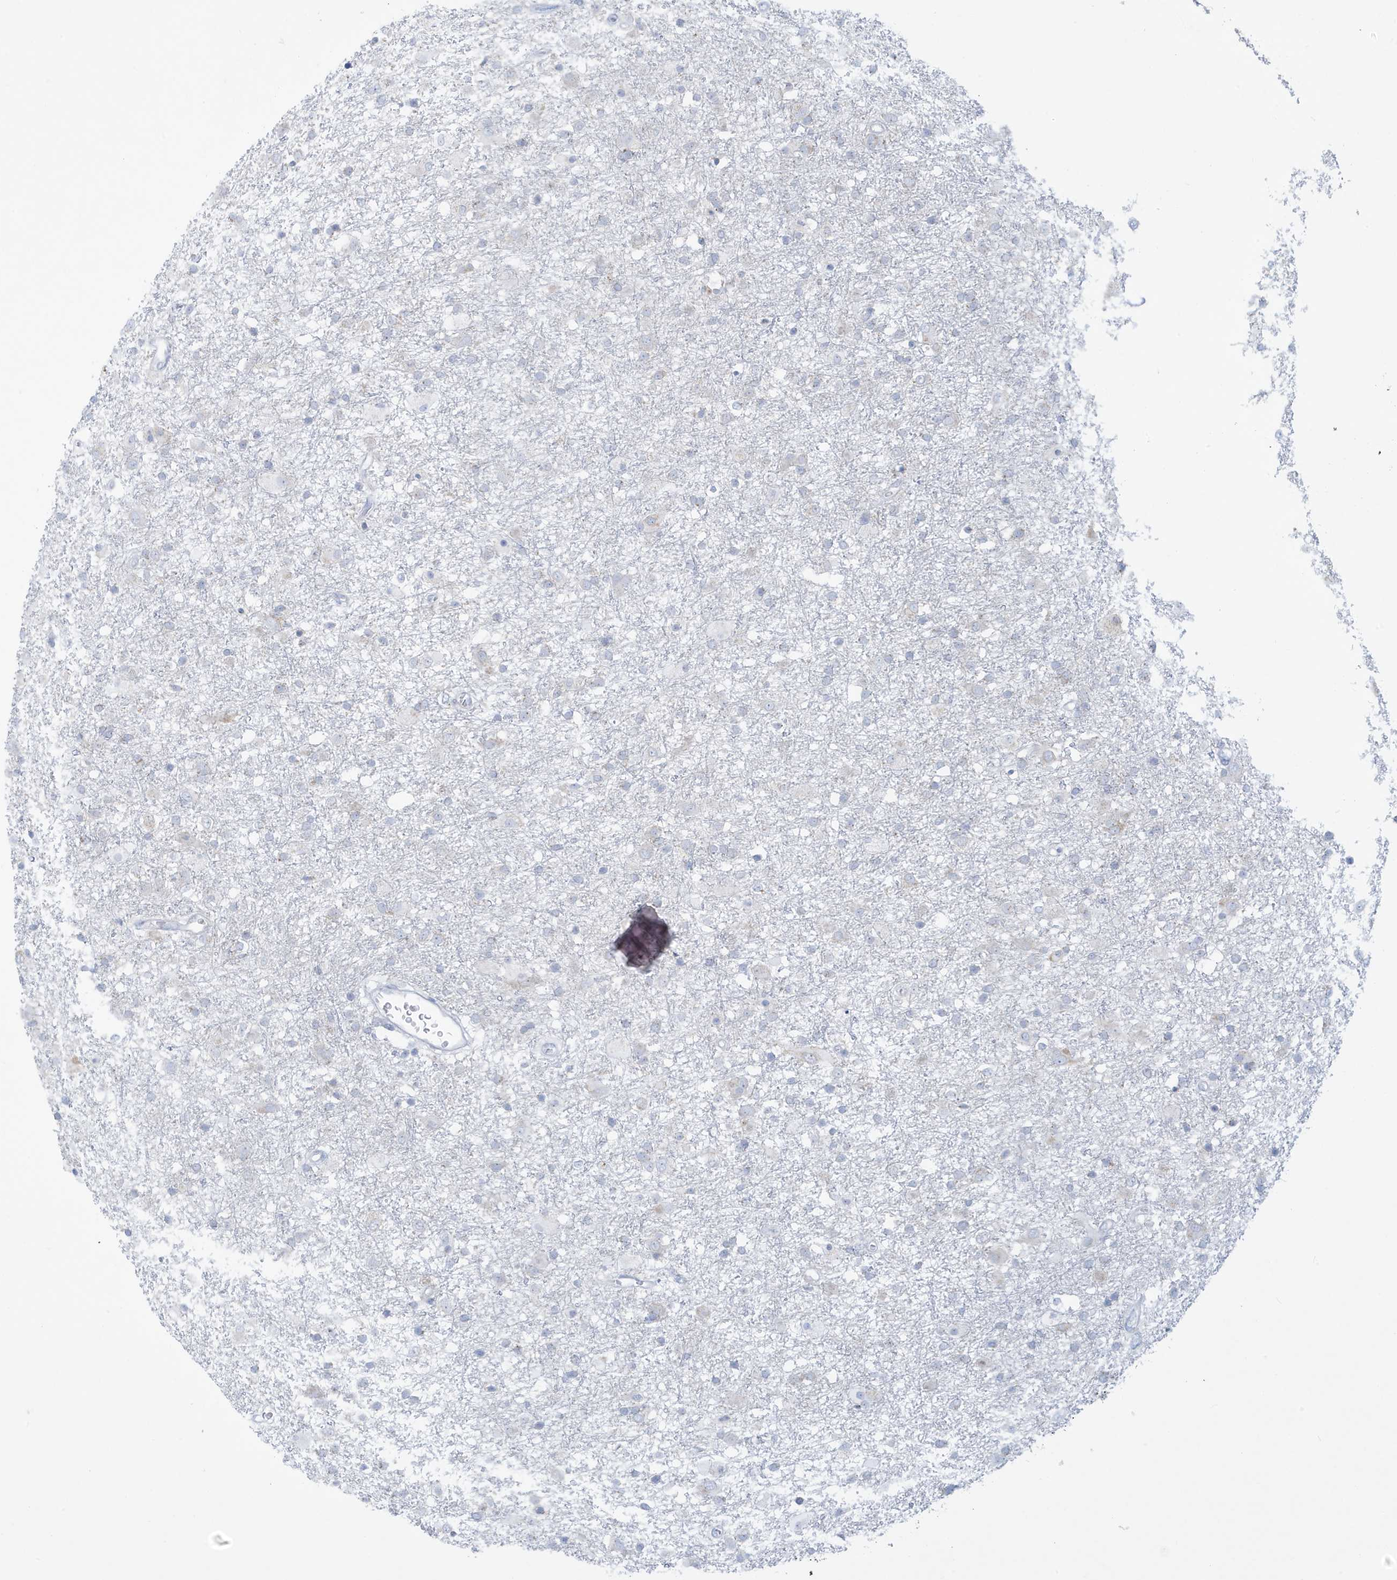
{"staining": {"intensity": "negative", "quantity": "none", "location": "none"}, "tissue": "glioma", "cell_type": "Tumor cells", "image_type": "cancer", "snomed": [{"axis": "morphology", "description": "Glioma, malignant, Low grade"}, {"axis": "topography", "description": "Brain"}], "caption": "An immunohistochemistry (IHC) image of low-grade glioma (malignant) is shown. There is no staining in tumor cells of low-grade glioma (malignant).", "gene": "SLAMF9", "patient": {"sex": "male", "age": 65}}